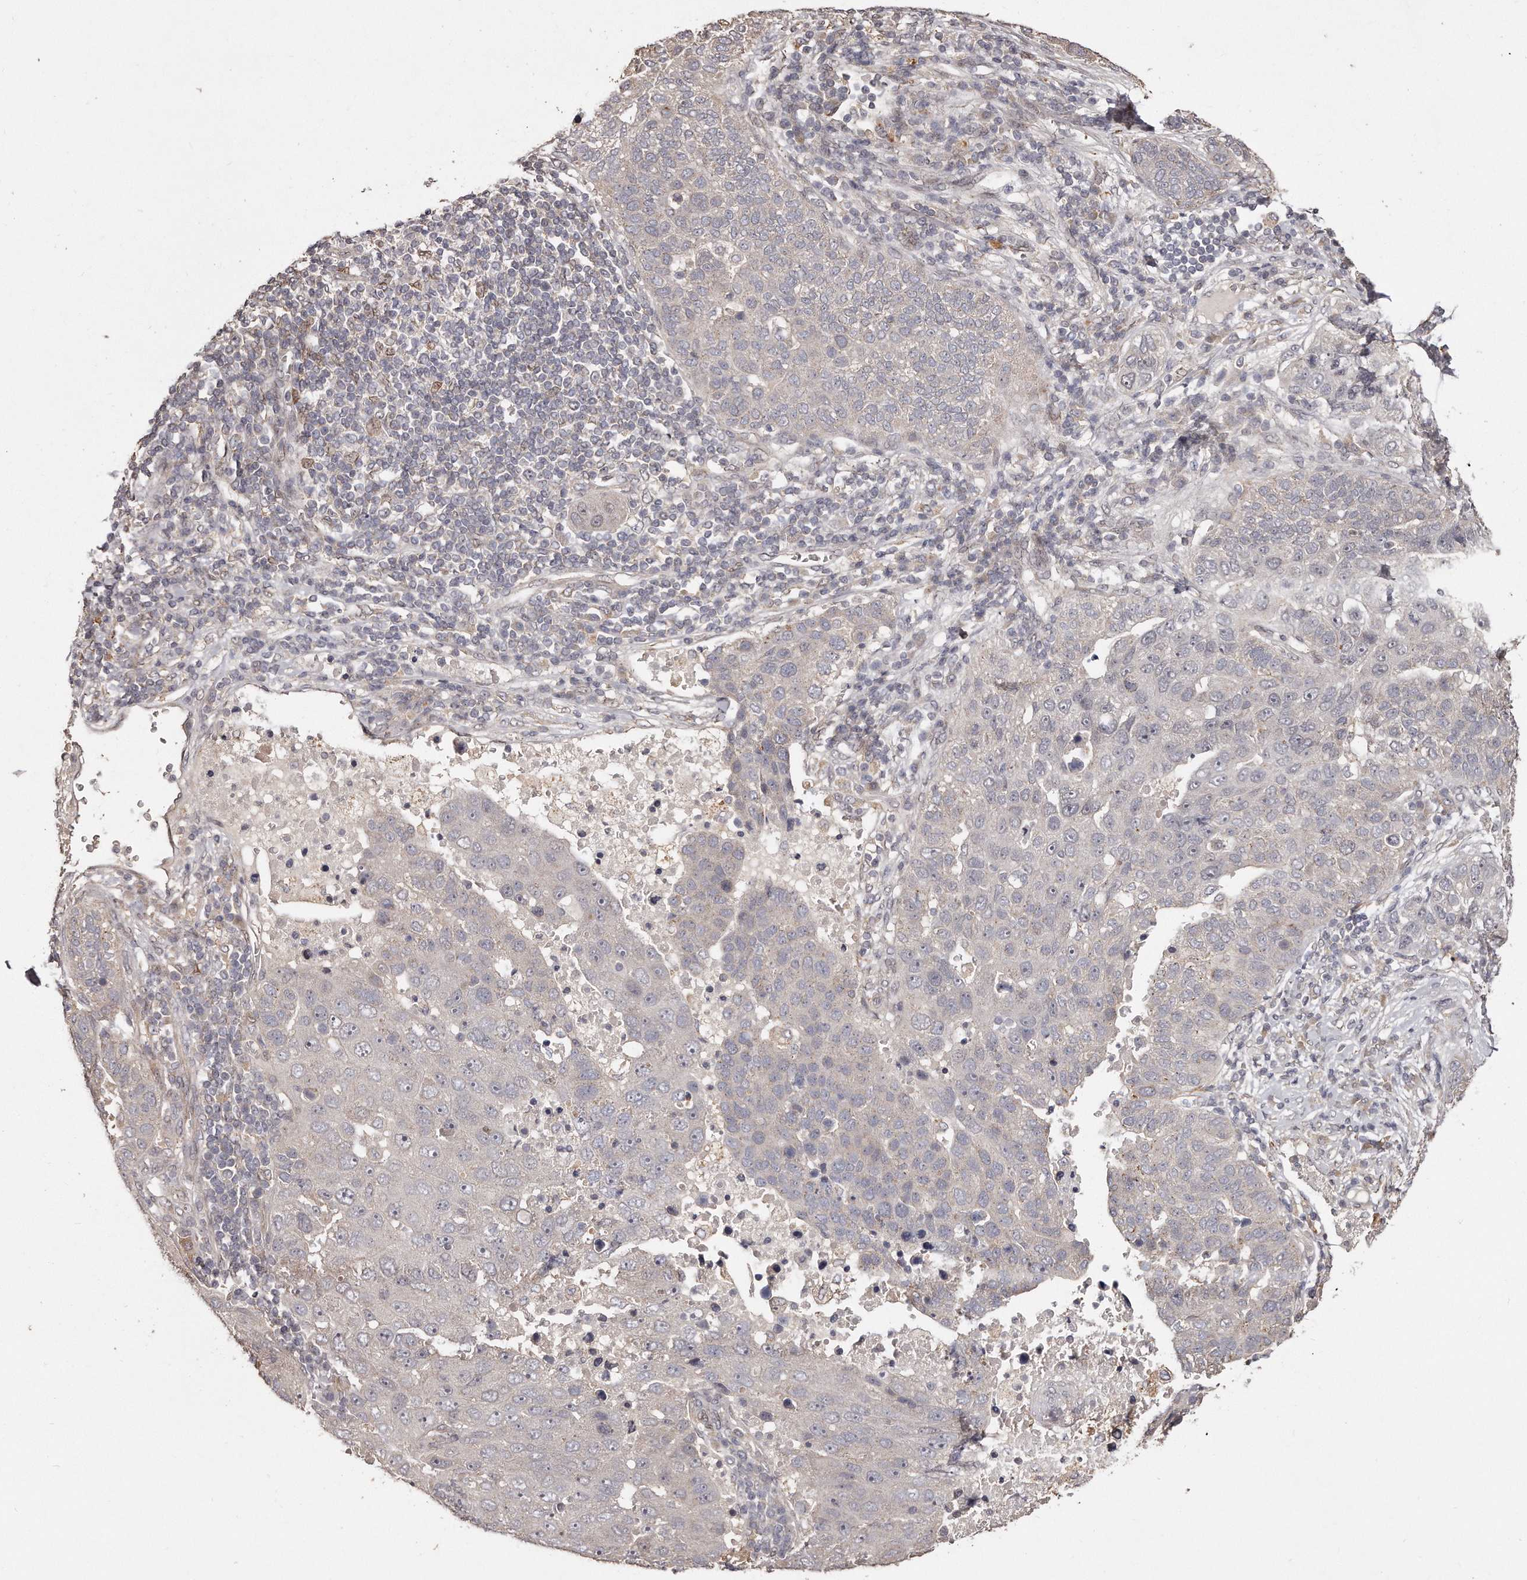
{"staining": {"intensity": "negative", "quantity": "none", "location": "none"}, "tissue": "pancreatic cancer", "cell_type": "Tumor cells", "image_type": "cancer", "snomed": [{"axis": "morphology", "description": "Adenocarcinoma, NOS"}, {"axis": "topography", "description": "Pancreas"}], "caption": "Tumor cells show no significant positivity in pancreatic cancer (adenocarcinoma).", "gene": "HASPIN", "patient": {"sex": "female", "age": 61}}